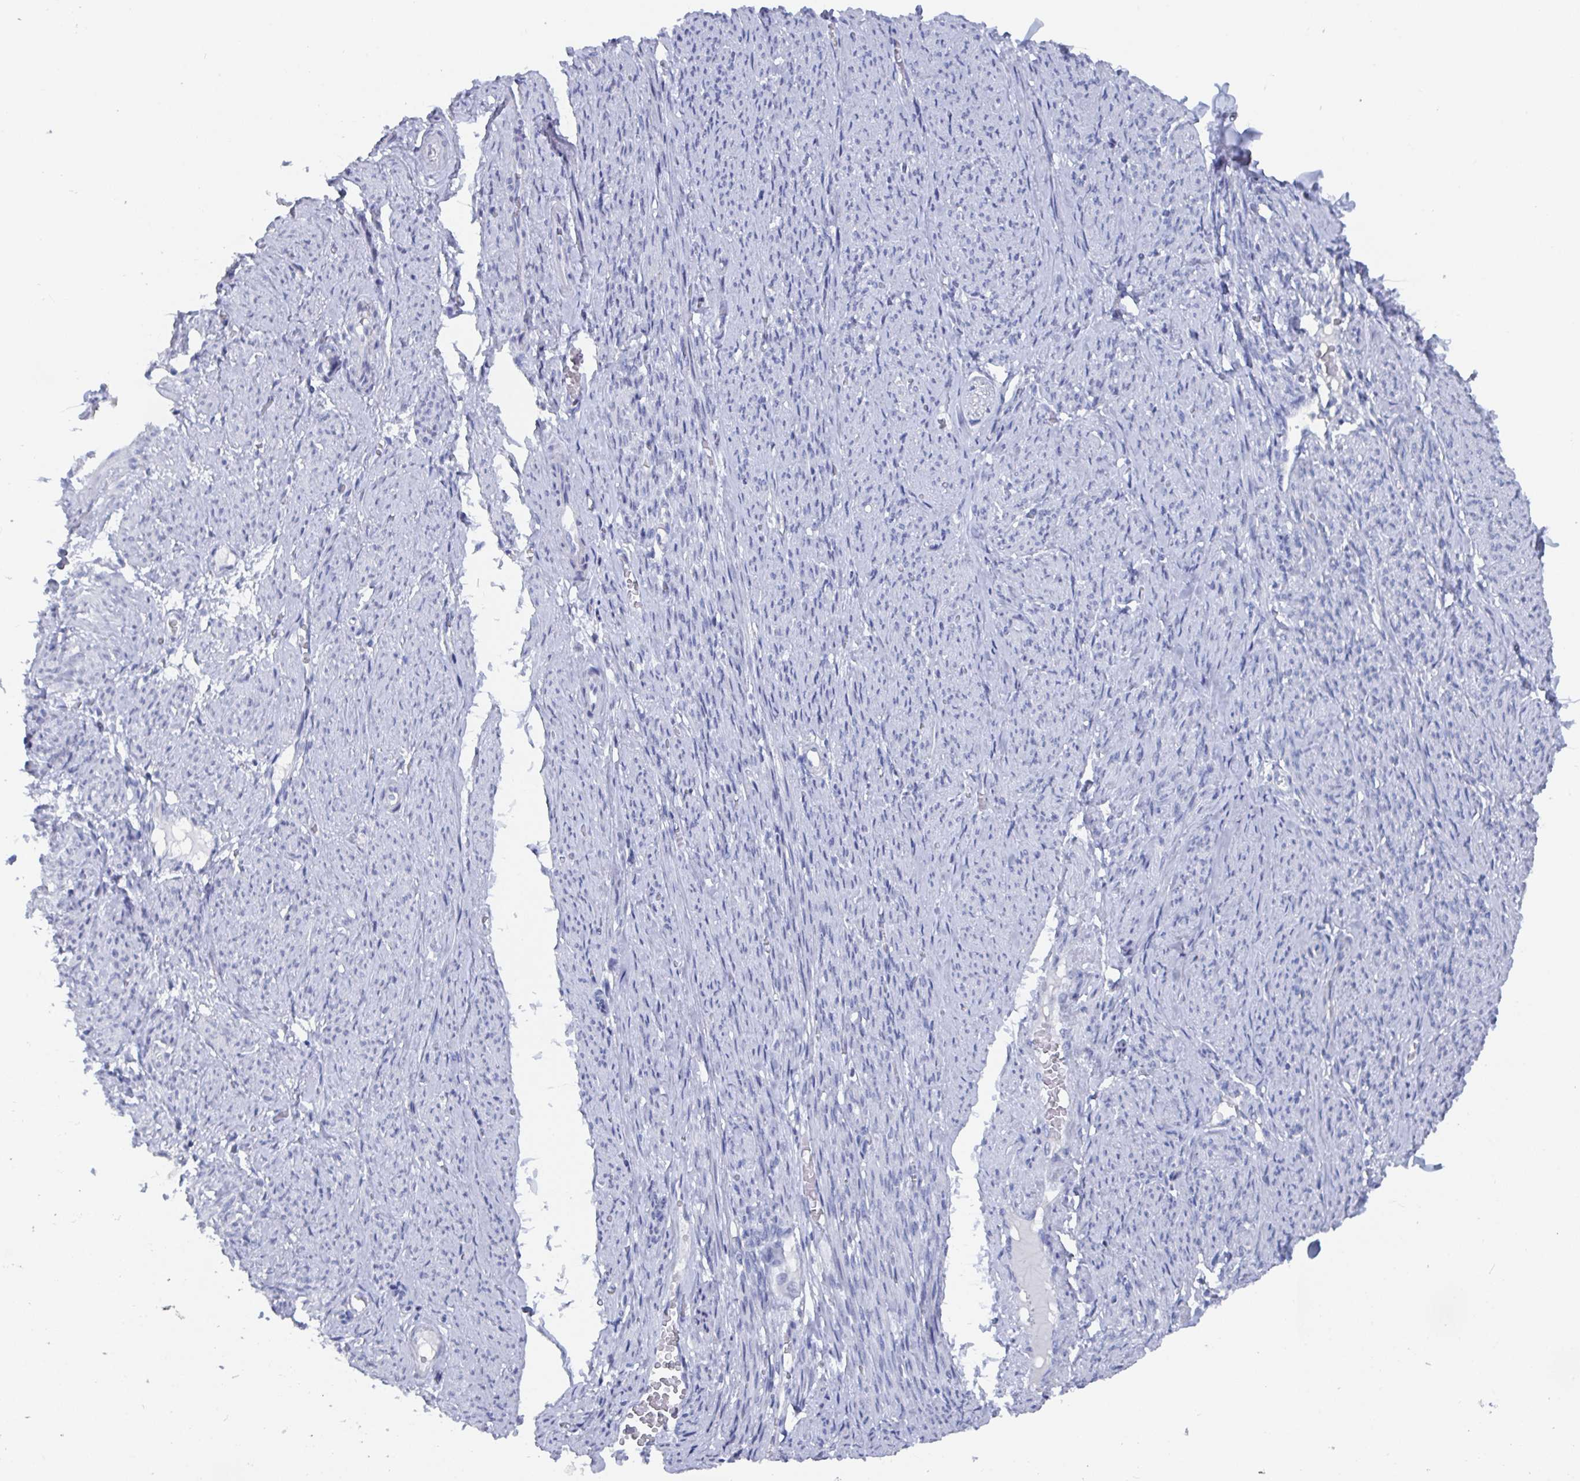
{"staining": {"intensity": "negative", "quantity": "none", "location": "none"}, "tissue": "smooth muscle", "cell_type": "Smooth muscle cells", "image_type": "normal", "snomed": [{"axis": "morphology", "description": "Normal tissue, NOS"}, {"axis": "topography", "description": "Smooth muscle"}], "caption": "Immunohistochemical staining of unremarkable human smooth muscle demonstrates no significant staining in smooth muscle cells.", "gene": "CAMKV", "patient": {"sex": "female", "age": 65}}